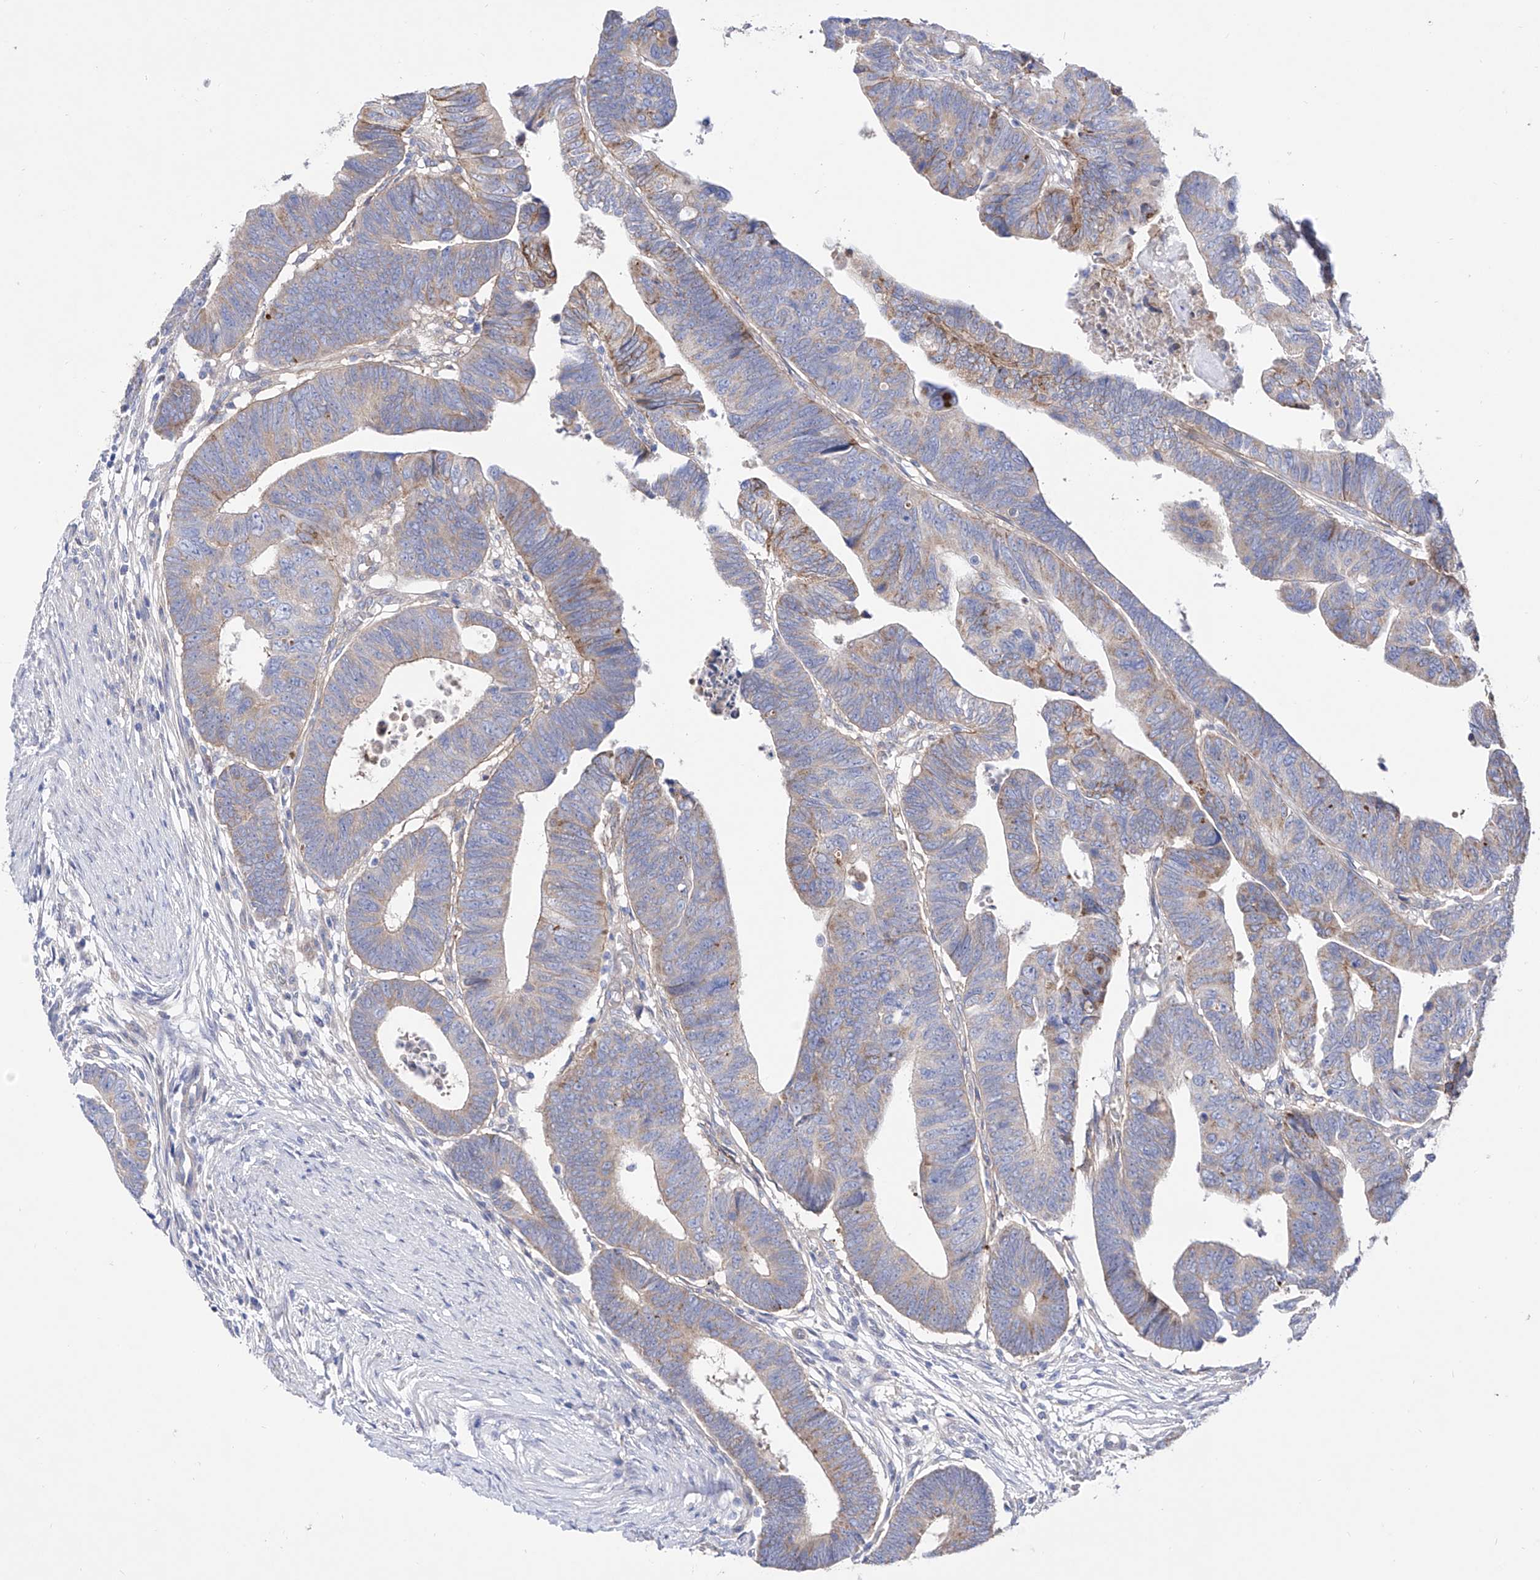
{"staining": {"intensity": "weak", "quantity": "<25%", "location": "cytoplasmic/membranous"}, "tissue": "colorectal cancer", "cell_type": "Tumor cells", "image_type": "cancer", "snomed": [{"axis": "morphology", "description": "Adenocarcinoma, NOS"}, {"axis": "topography", "description": "Rectum"}], "caption": "This is an IHC micrograph of colorectal adenocarcinoma. There is no staining in tumor cells.", "gene": "ZNF653", "patient": {"sex": "female", "age": 65}}